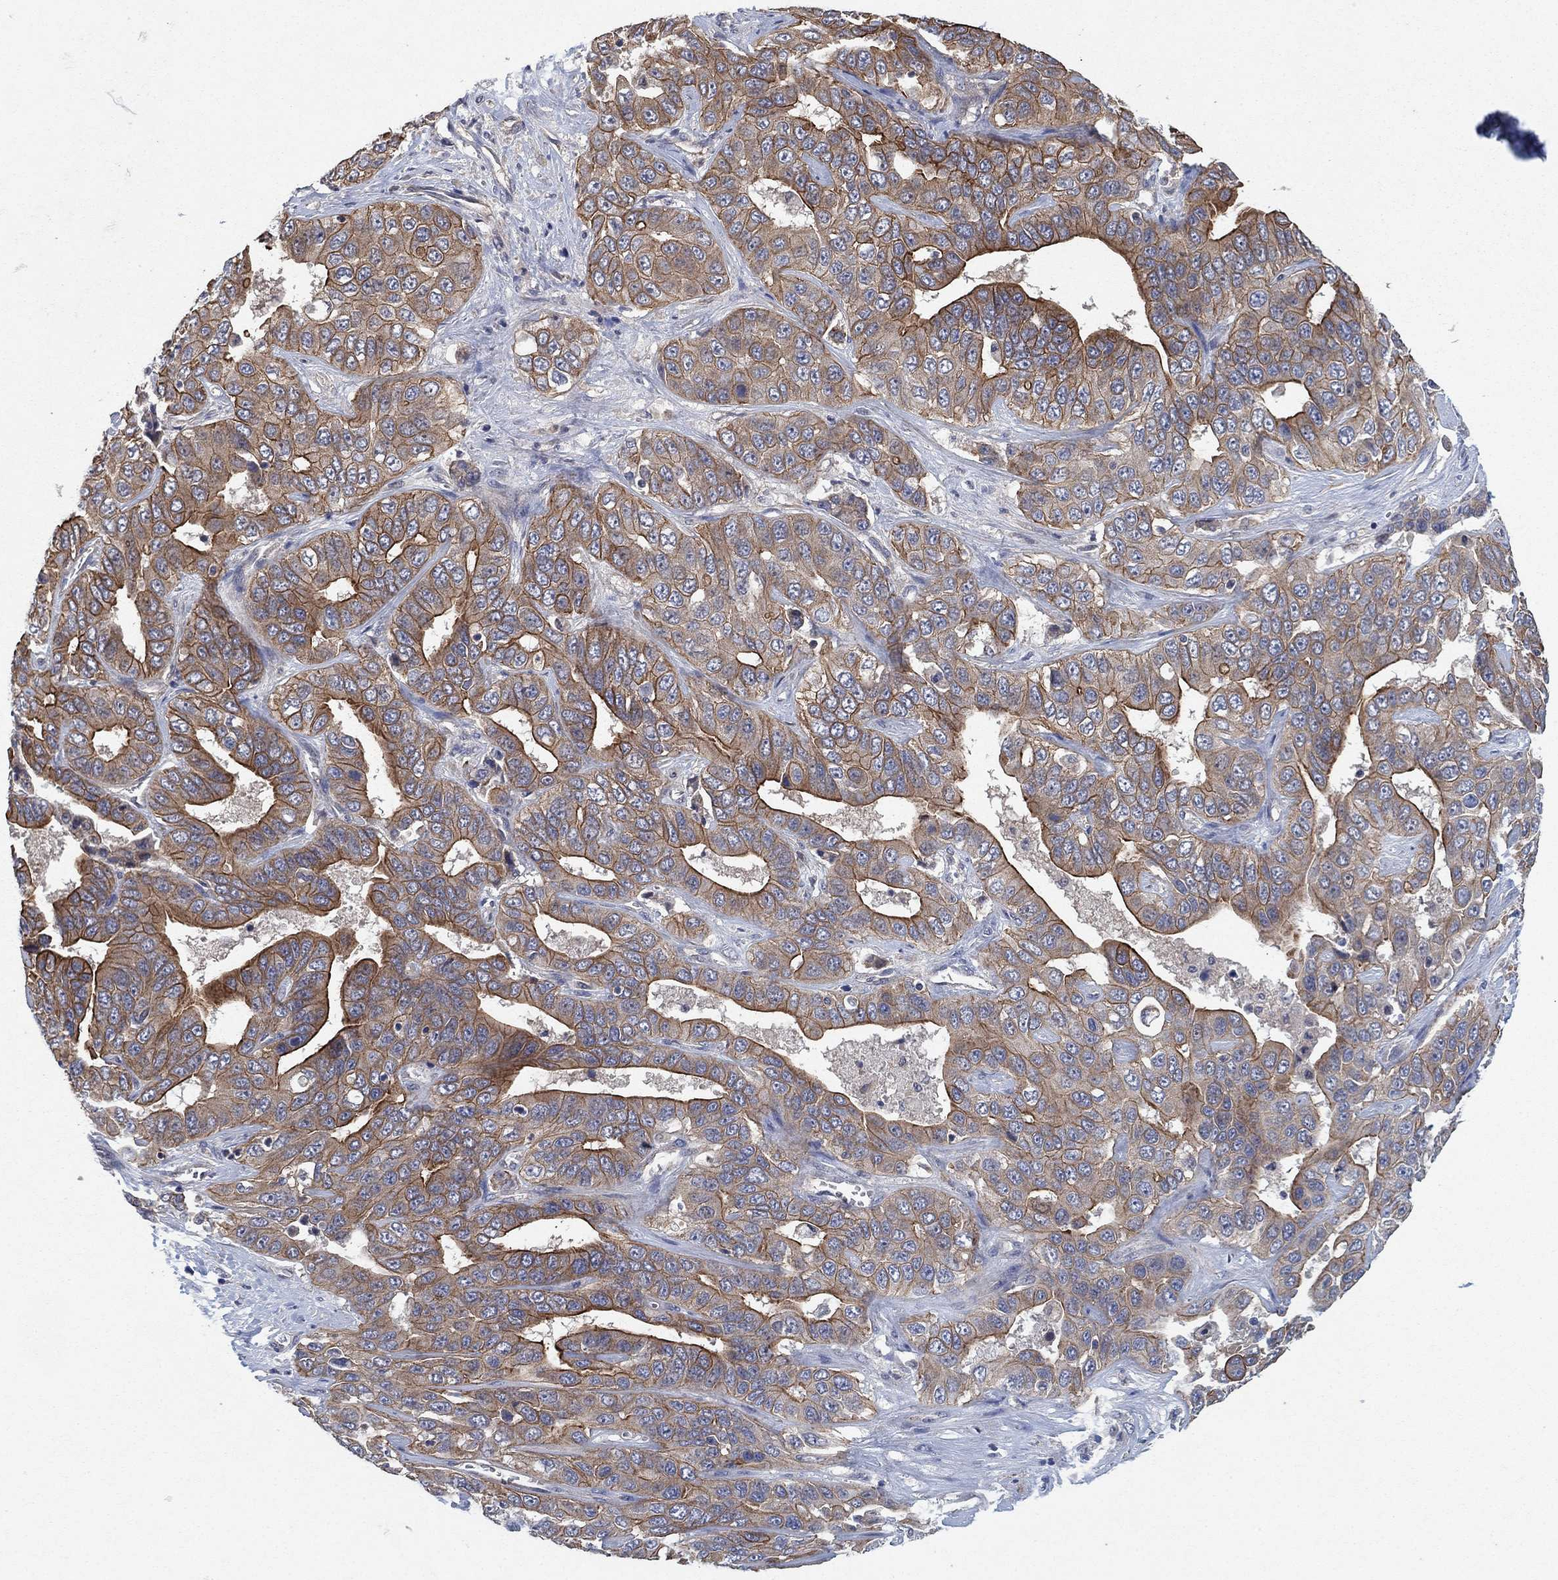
{"staining": {"intensity": "strong", "quantity": "<25%", "location": "cytoplasmic/membranous"}, "tissue": "liver cancer", "cell_type": "Tumor cells", "image_type": "cancer", "snomed": [{"axis": "morphology", "description": "Cholangiocarcinoma"}, {"axis": "topography", "description": "Liver"}], "caption": "Cholangiocarcinoma (liver) stained with DAB (3,3'-diaminobenzidine) immunohistochemistry reveals medium levels of strong cytoplasmic/membranous positivity in approximately <25% of tumor cells.", "gene": "MCUR1", "patient": {"sex": "female", "age": 52}}